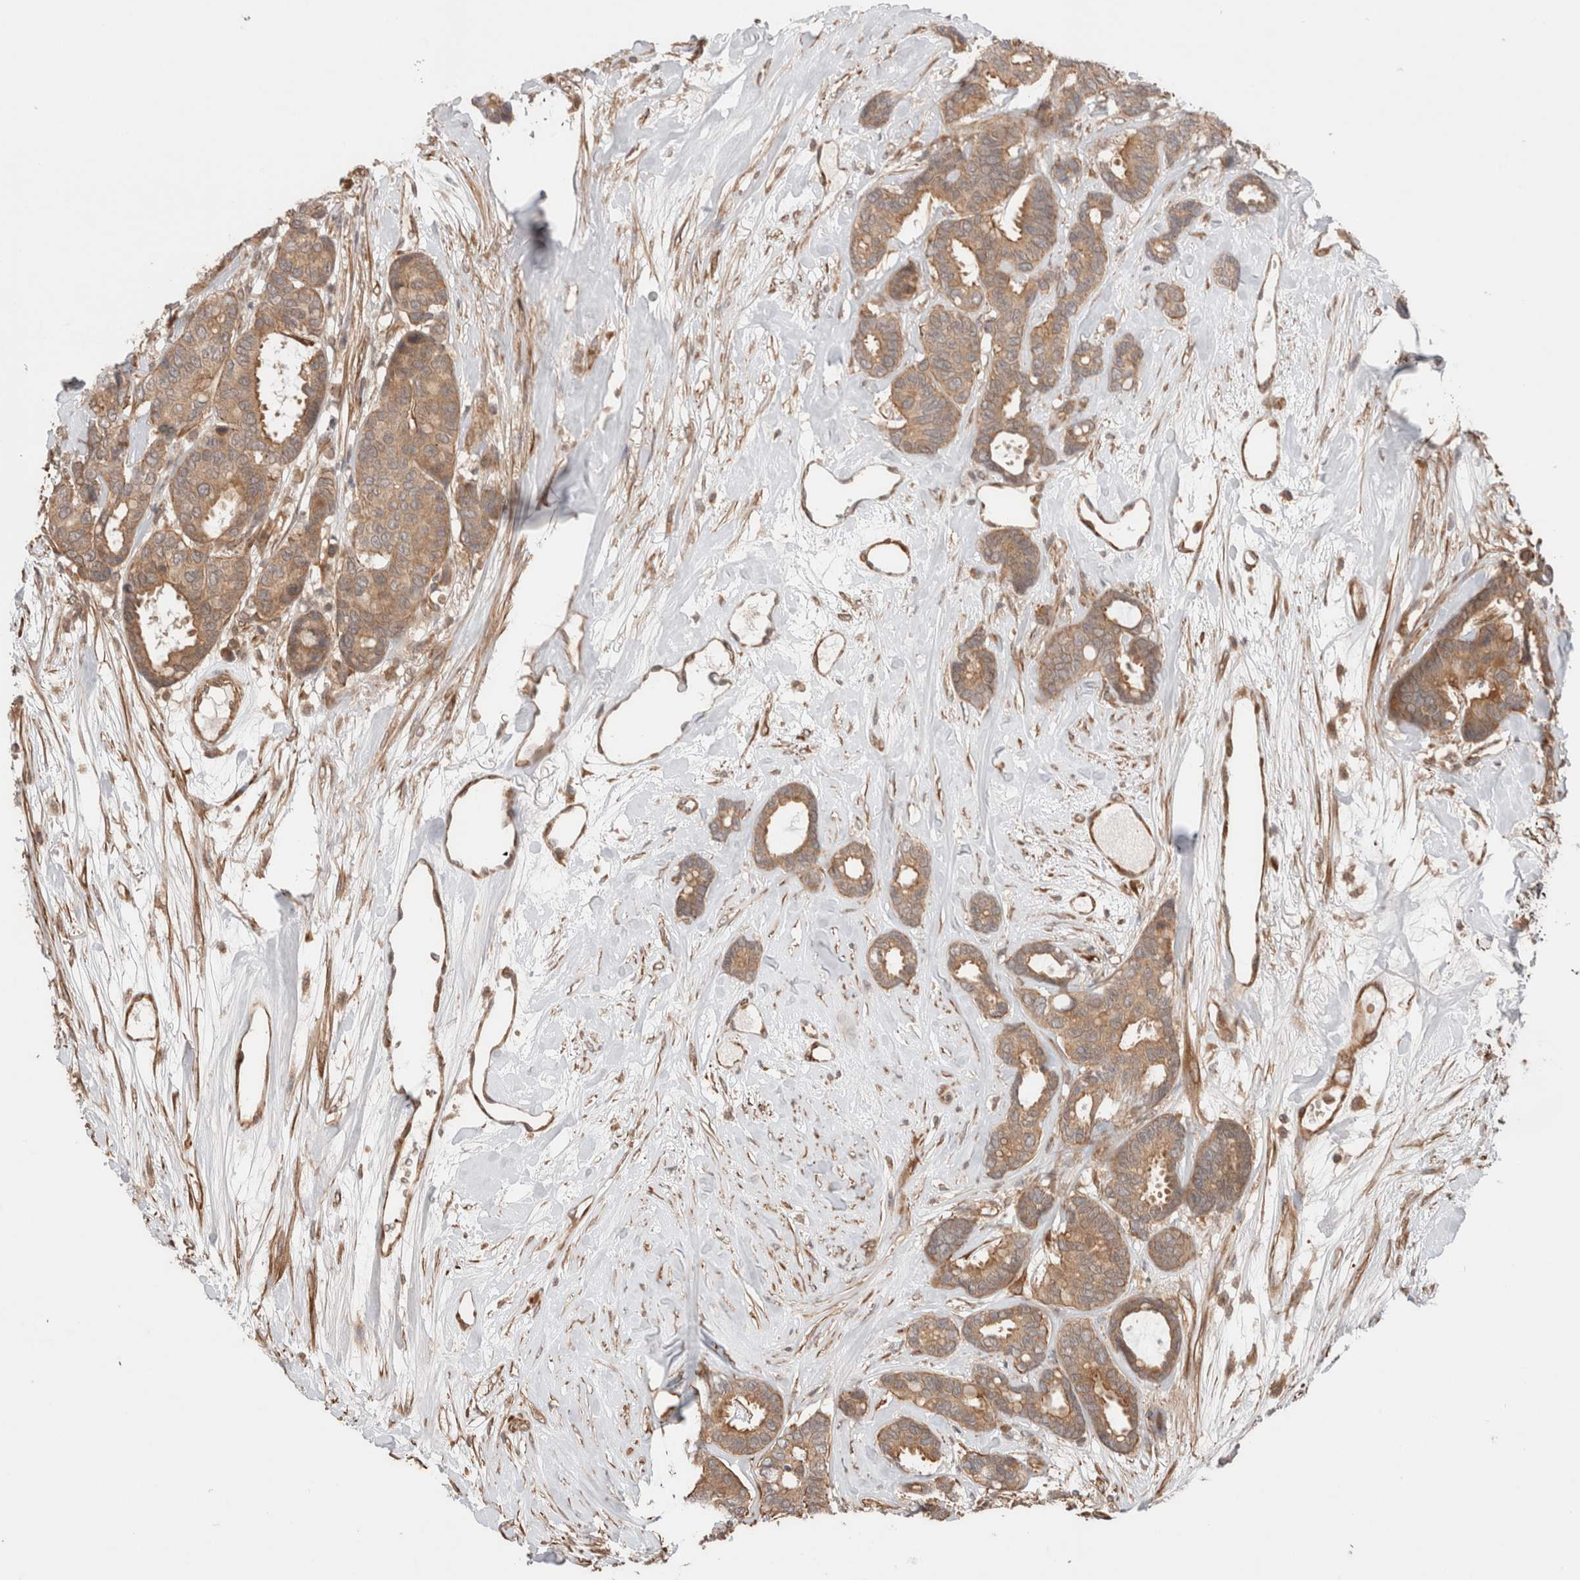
{"staining": {"intensity": "moderate", "quantity": ">75%", "location": "cytoplasmic/membranous"}, "tissue": "breast cancer", "cell_type": "Tumor cells", "image_type": "cancer", "snomed": [{"axis": "morphology", "description": "Duct carcinoma"}, {"axis": "topography", "description": "Breast"}], "caption": "Brown immunohistochemical staining in breast cancer (invasive ductal carcinoma) shows moderate cytoplasmic/membranous expression in approximately >75% of tumor cells.", "gene": "ZNF649", "patient": {"sex": "female", "age": 87}}